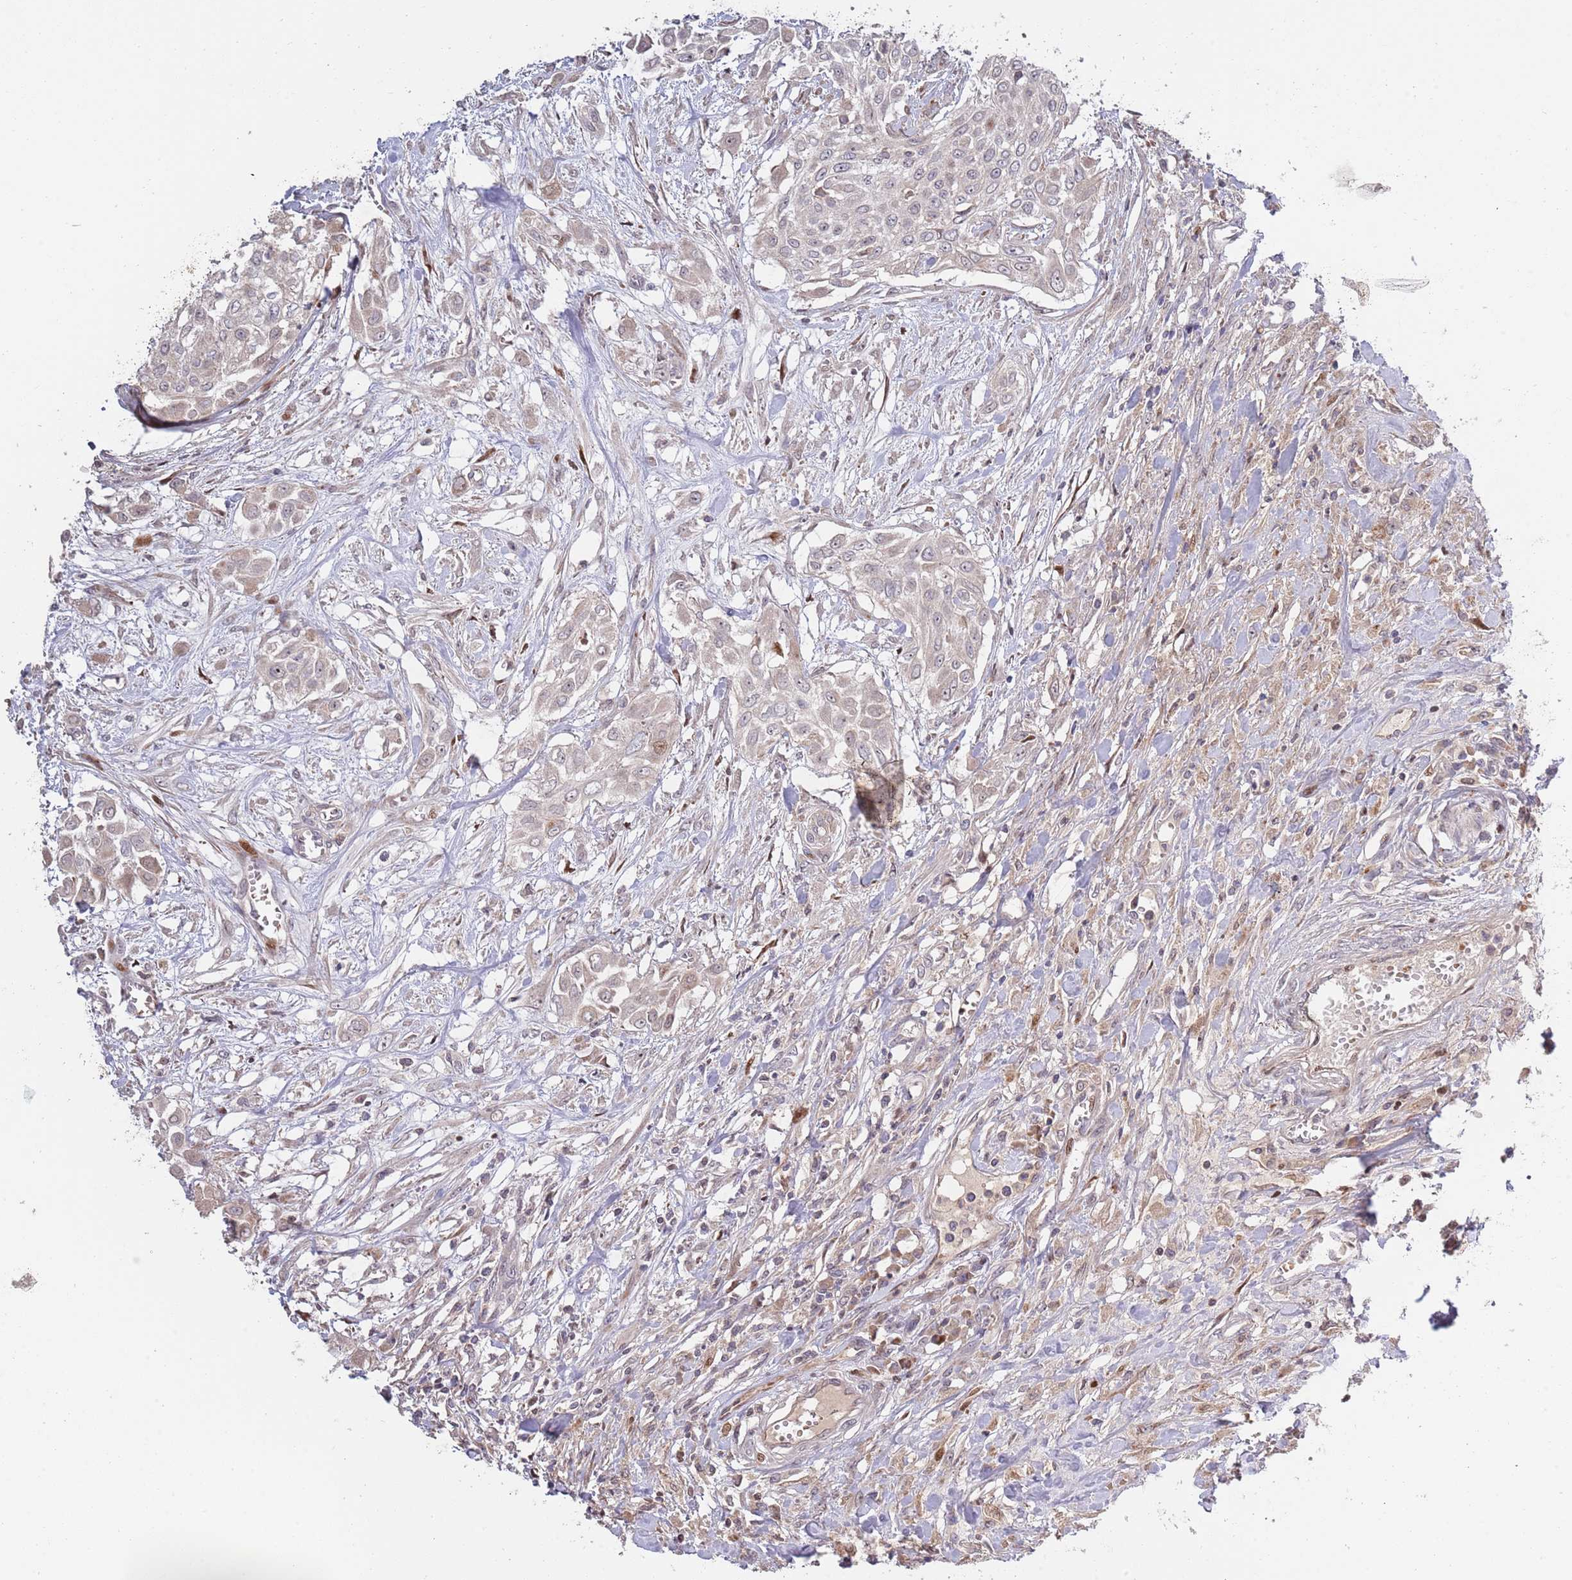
{"staining": {"intensity": "negative", "quantity": "none", "location": "none"}, "tissue": "urothelial cancer", "cell_type": "Tumor cells", "image_type": "cancer", "snomed": [{"axis": "morphology", "description": "Urothelial carcinoma, High grade"}, {"axis": "topography", "description": "Urinary bladder"}], "caption": "Immunohistochemical staining of urothelial cancer shows no significant expression in tumor cells.", "gene": "SYNDIG1L", "patient": {"sex": "male", "age": 57}}